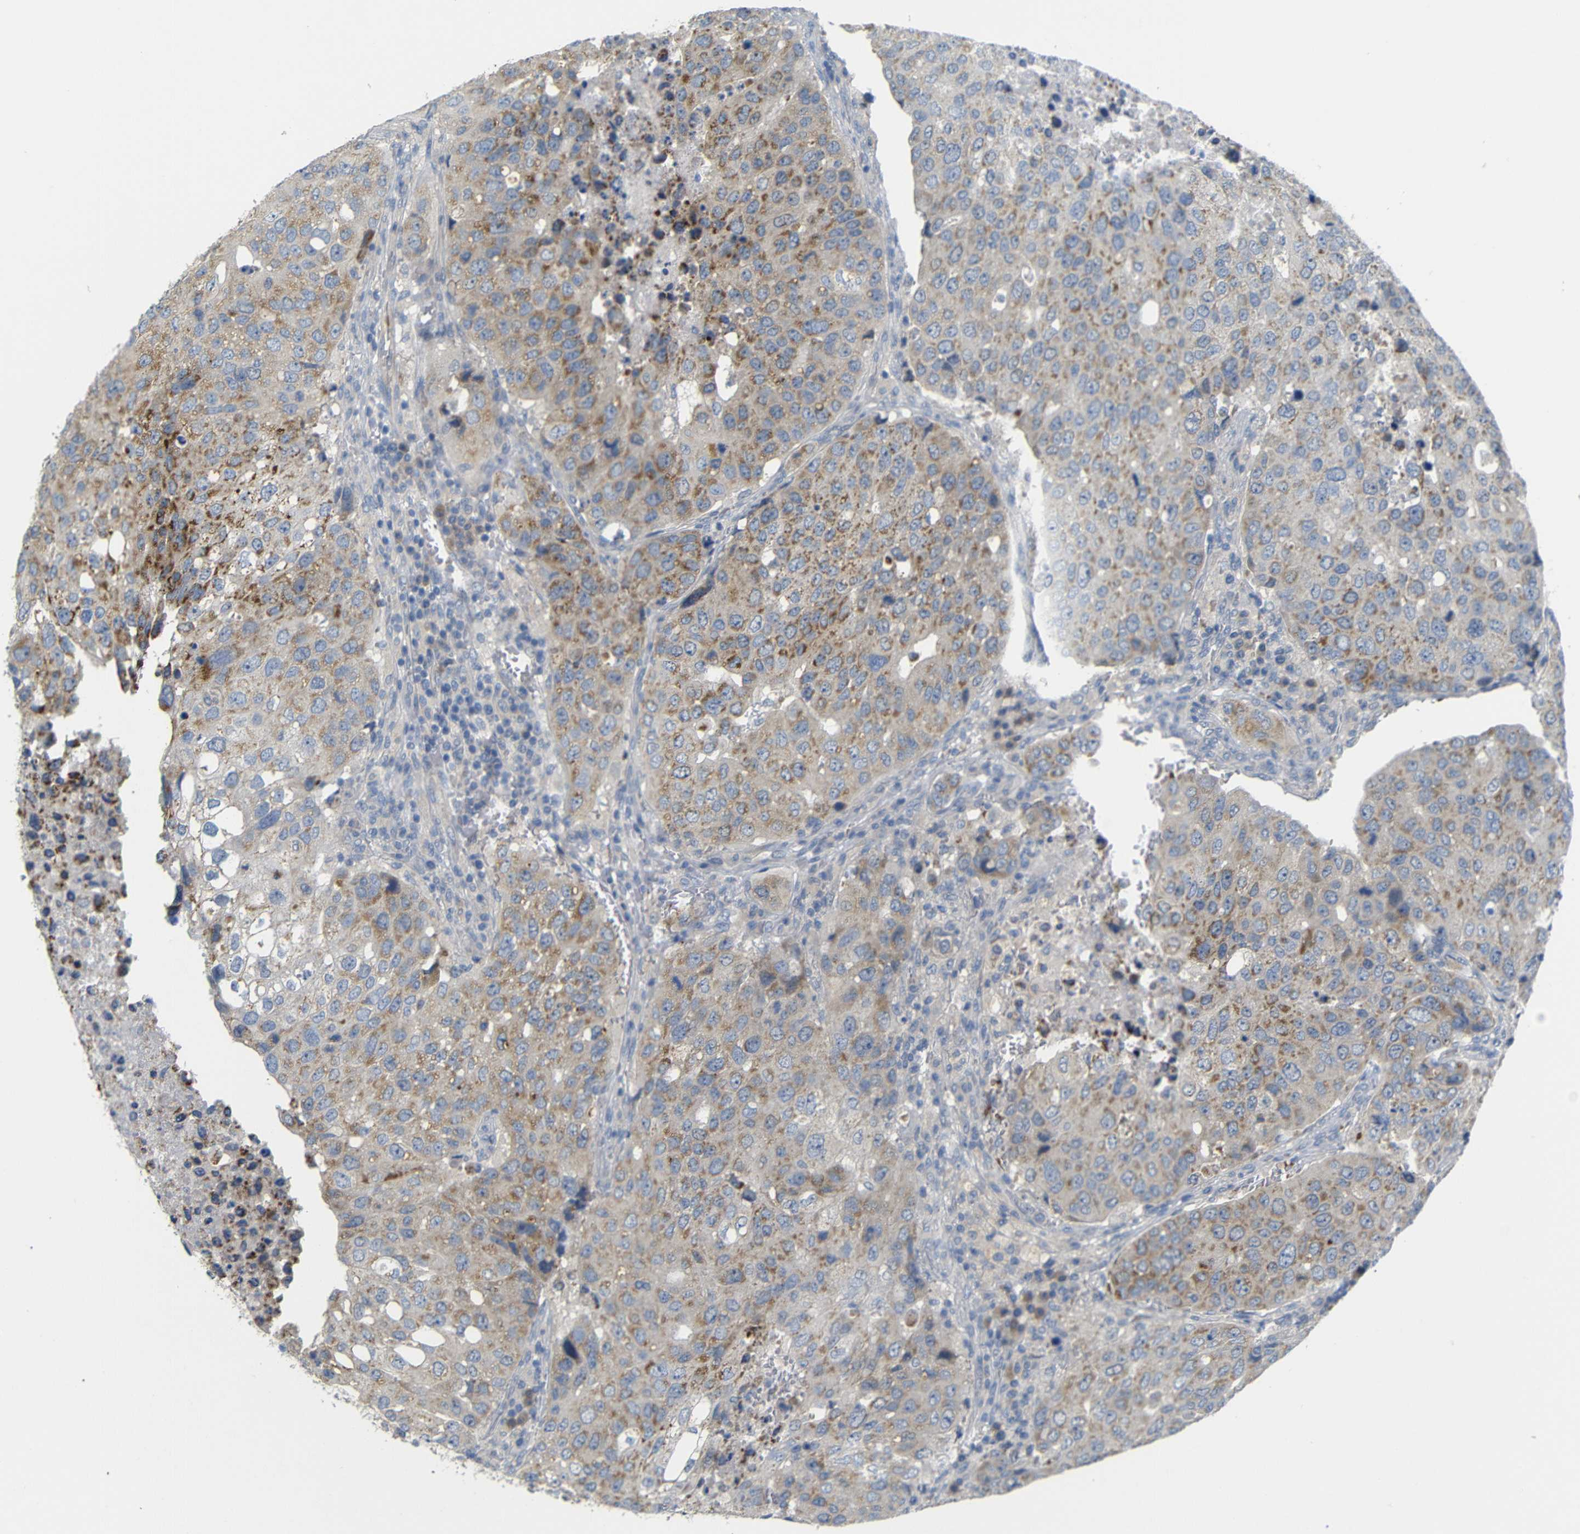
{"staining": {"intensity": "moderate", "quantity": "25%-75%", "location": "cytoplasmic/membranous"}, "tissue": "urothelial cancer", "cell_type": "Tumor cells", "image_type": "cancer", "snomed": [{"axis": "morphology", "description": "Urothelial carcinoma, High grade"}, {"axis": "topography", "description": "Lymph node"}, {"axis": "topography", "description": "Urinary bladder"}], "caption": "Approximately 25%-75% of tumor cells in urothelial carcinoma (high-grade) exhibit moderate cytoplasmic/membranous protein expression as visualized by brown immunohistochemical staining.", "gene": "TBC1D32", "patient": {"sex": "male", "age": 51}}